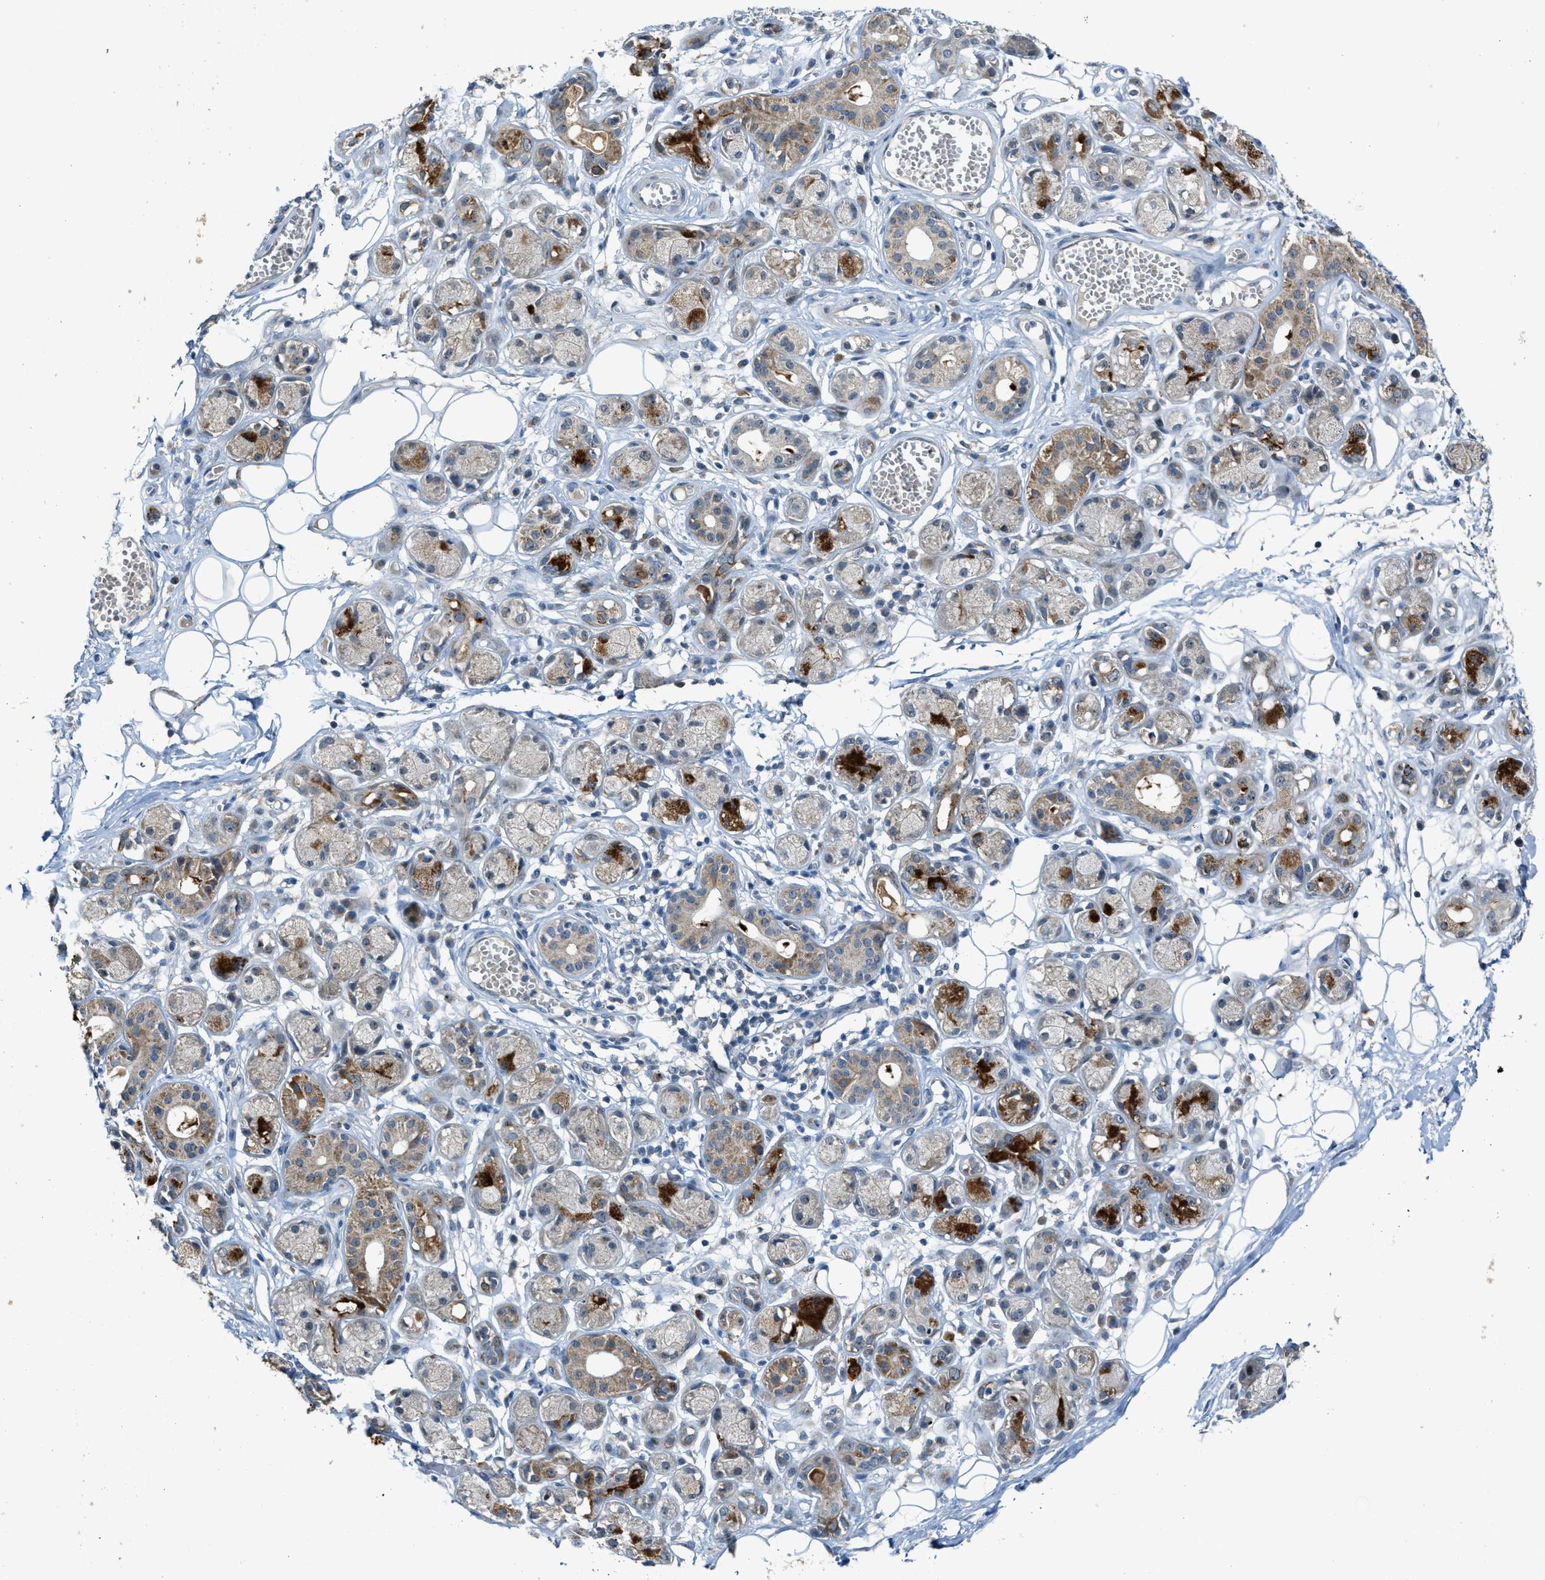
{"staining": {"intensity": "negative", "quantity": "none", "location": "none"}, "tissue": "adipose tissue", "cell_type": "Adipocytes", "image_type": "normal", "snomed": [{"axis": "morphology", "description": "Normal tissue, NOS"}, {"axis": "morphology", "description": "Inflammation, NOS"}, {"axis": "topography", "description": "Salivary gland"}, {"axis": "topography", "description": "Peripheral nerve tissue"}], "caption": "There is no significant staining in adipocytes of adipose tissue. (DAB (3,3'-diaminobenzidine) immunohistochemistry with hematoxylin counter stain).", "gene": "CDON", "patient": {"sex": "female", "age": 75}}